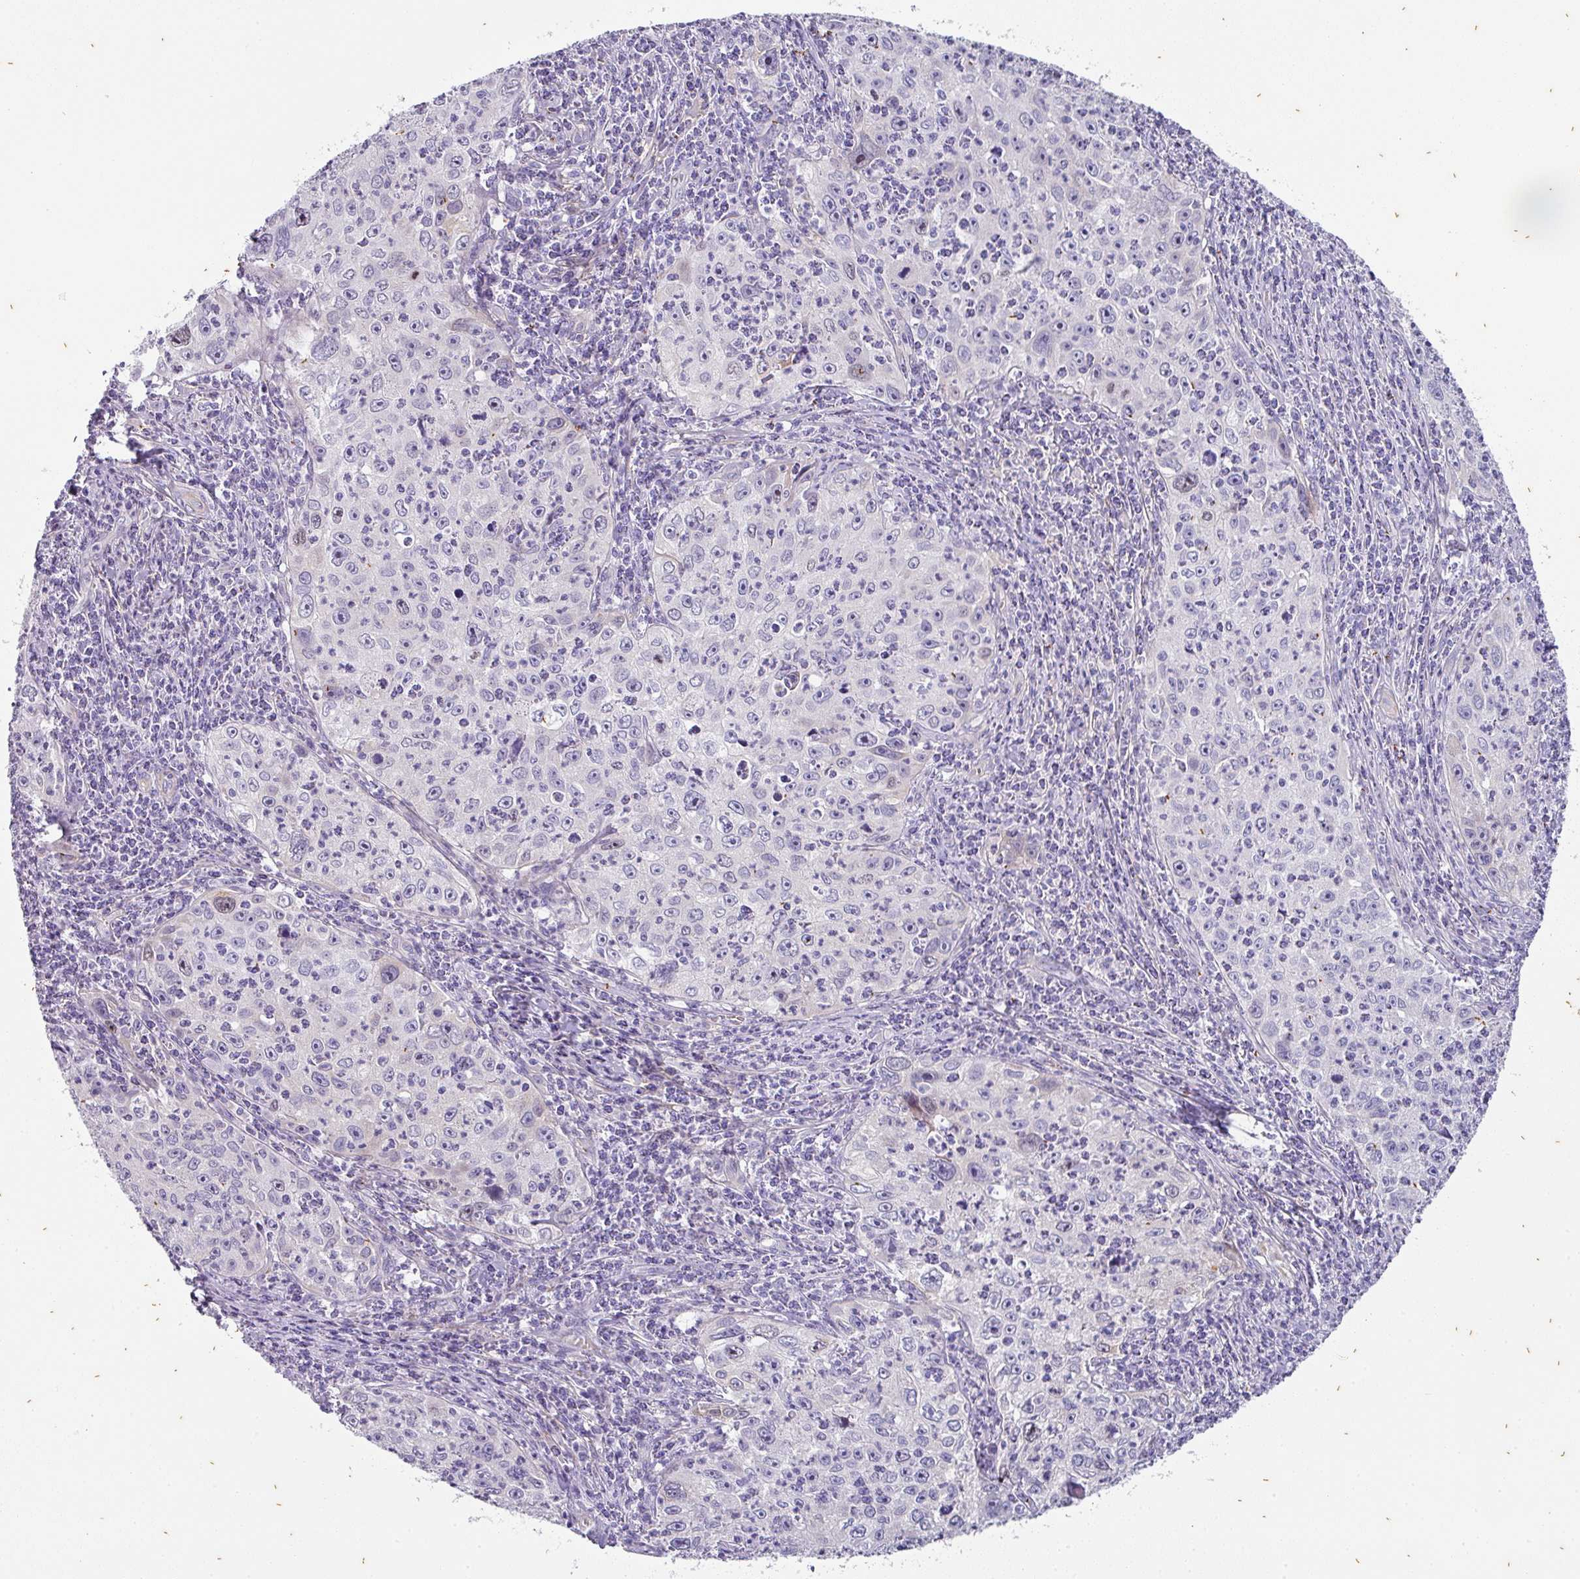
{"staining": {"intensity": "negative", "quantity": "none", "location": "none"}, "tissue": "cervical cancer", "cell_type": "Tumor cells", "image_type": "cancer", "snomed": [{"axis": "morphology", "description": "Squamous cell carcinoma, NOS"}, {"axis": "topography", "description": "Cervix"}], "caption": "IHC histopathology image of neoplastic tissue: cervical cancer stained with DAB demonstrates no significant protein positivity in tumor cells.", "gene": "OR52N1", "patient": {"sex": "female", "age": 30}}